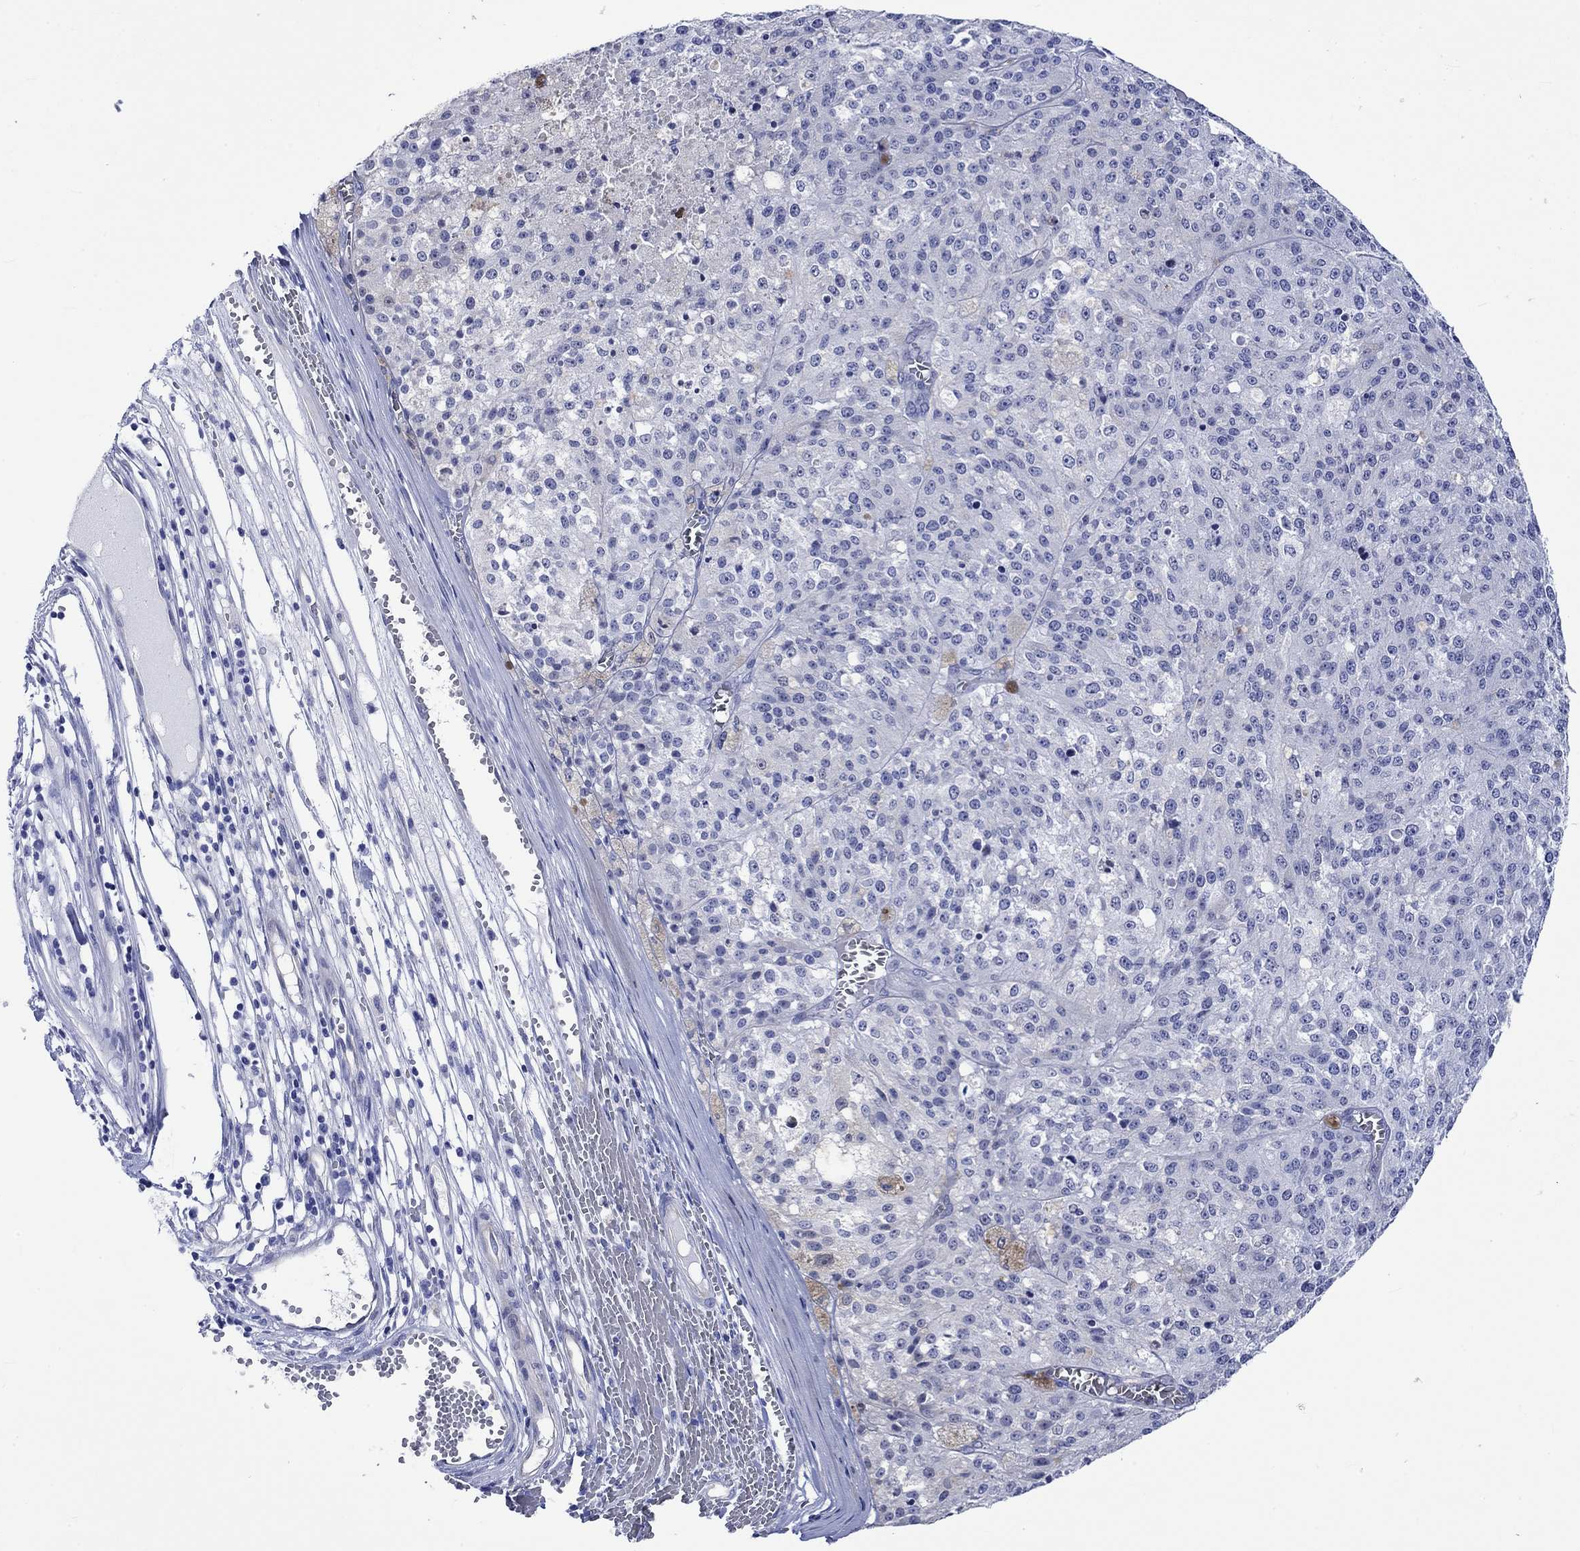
{"staining": {"intensity": "negative", "quantity": "none", "location": "none"}, "tissue": "melanoma", "cell_type": "Tumor cells", "image_type": "cancer", "snomed": [{"axis": "morphology", "description": "Malignant melanoma, Metastatic site"}, {"axis": "topography", "description": "Lymph node"}], "caption": "Immunohistochemistry (IHC) histopathology image of melanoma stained for a protein (brown), which shows no positivity in tumor cells.", "gene": "HARBI1", "patient": {"sex": "female", "age": 64}}